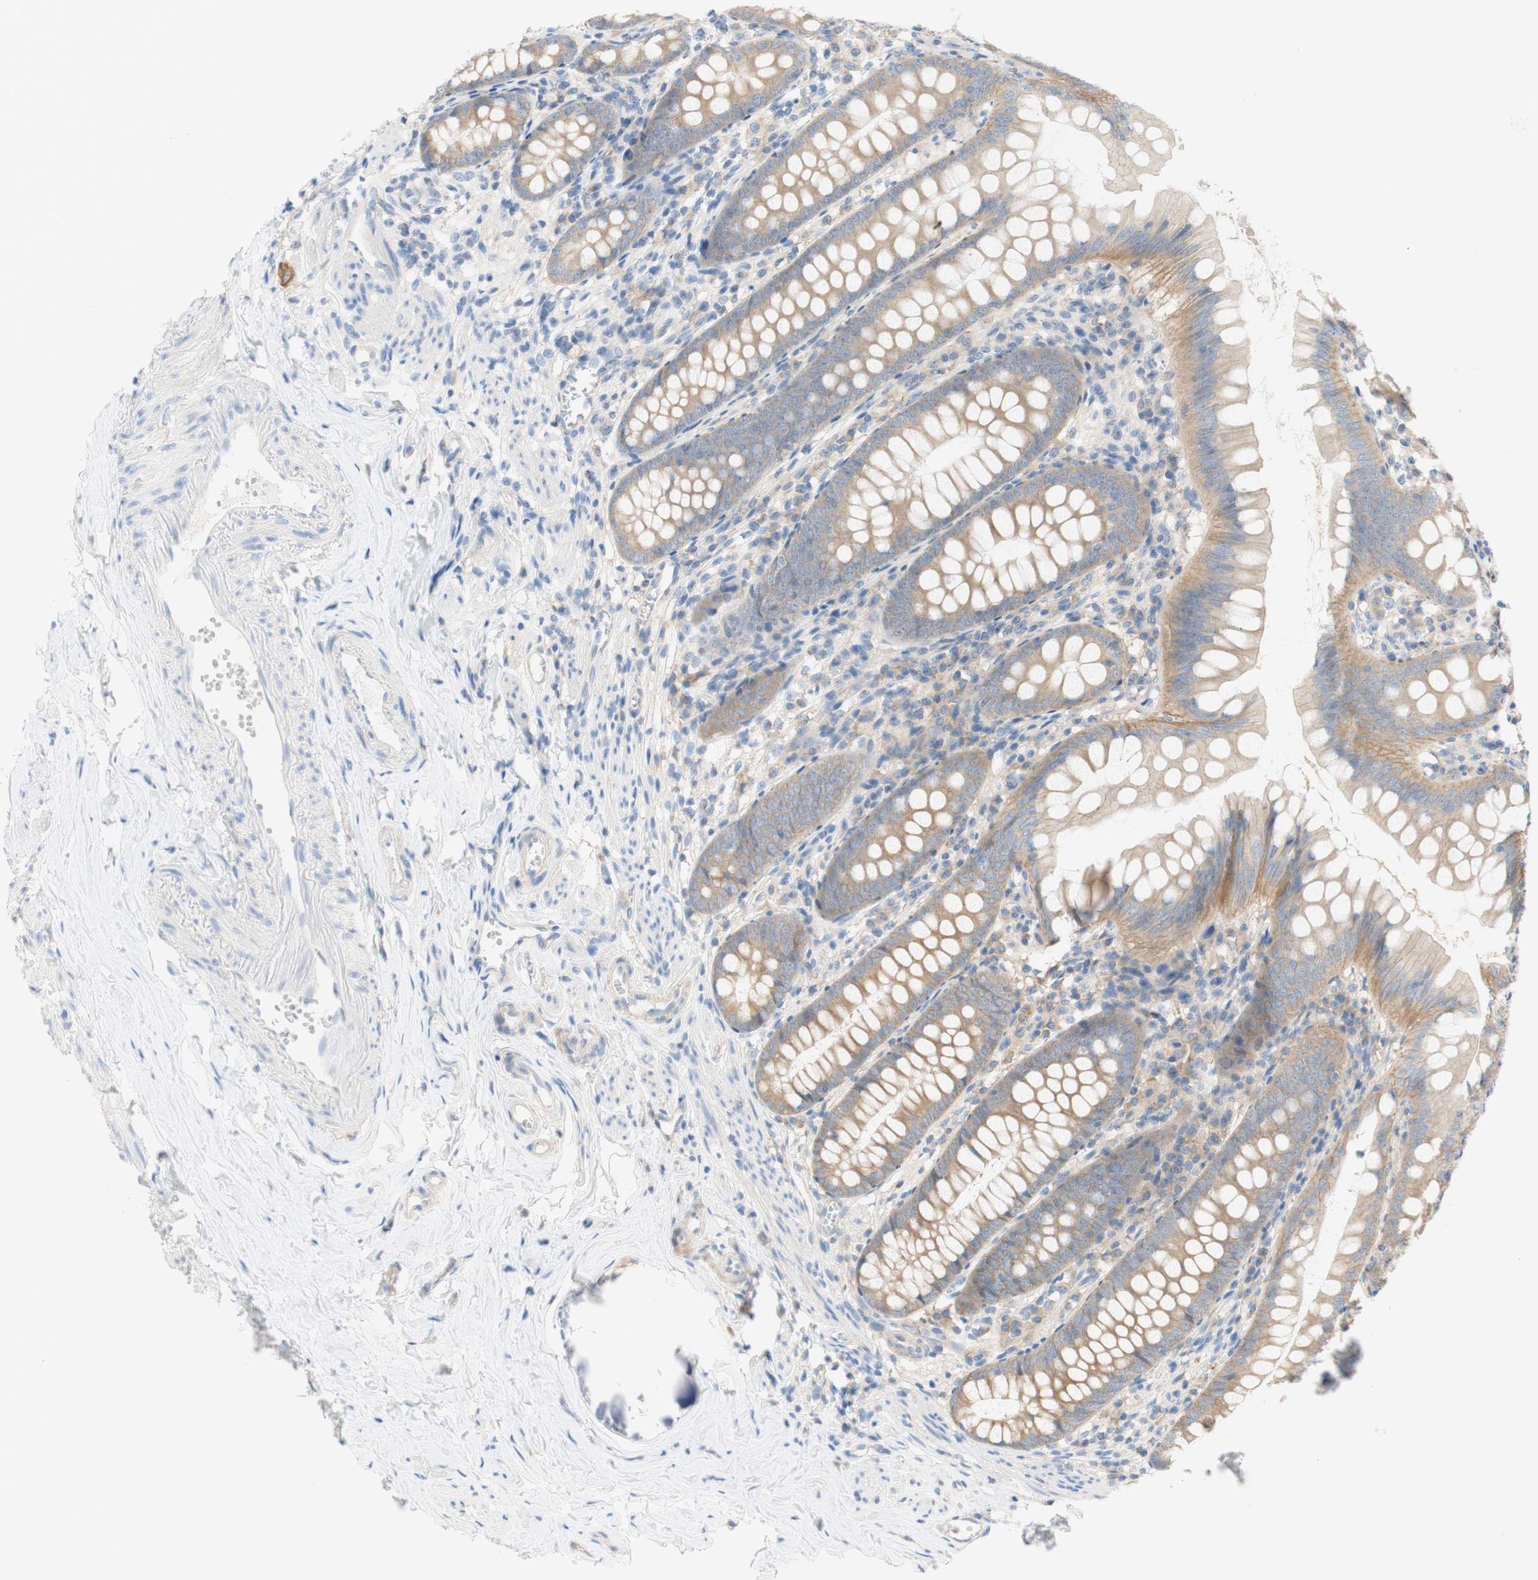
{"staining": {"intensity": "weak", "quantity": ">75%", "location": "cytoplasmic/membranous"}, "tissue": "appendix", "cell_type": "Glandular cells", "image_type": "normal", "snomed": [{"axis": "morphology", "description": "Normal tissue, NOS"}, {"axis": "topography", "description": "Appendix"}], "caption": "Protein analysis of unremarkable appendix exhibits weak cytoplasmic/membranous positivity in approximately >75% of glandular cells.", "gene": "ATP2B1", "patient": {"sex": "female", "age": 77}}